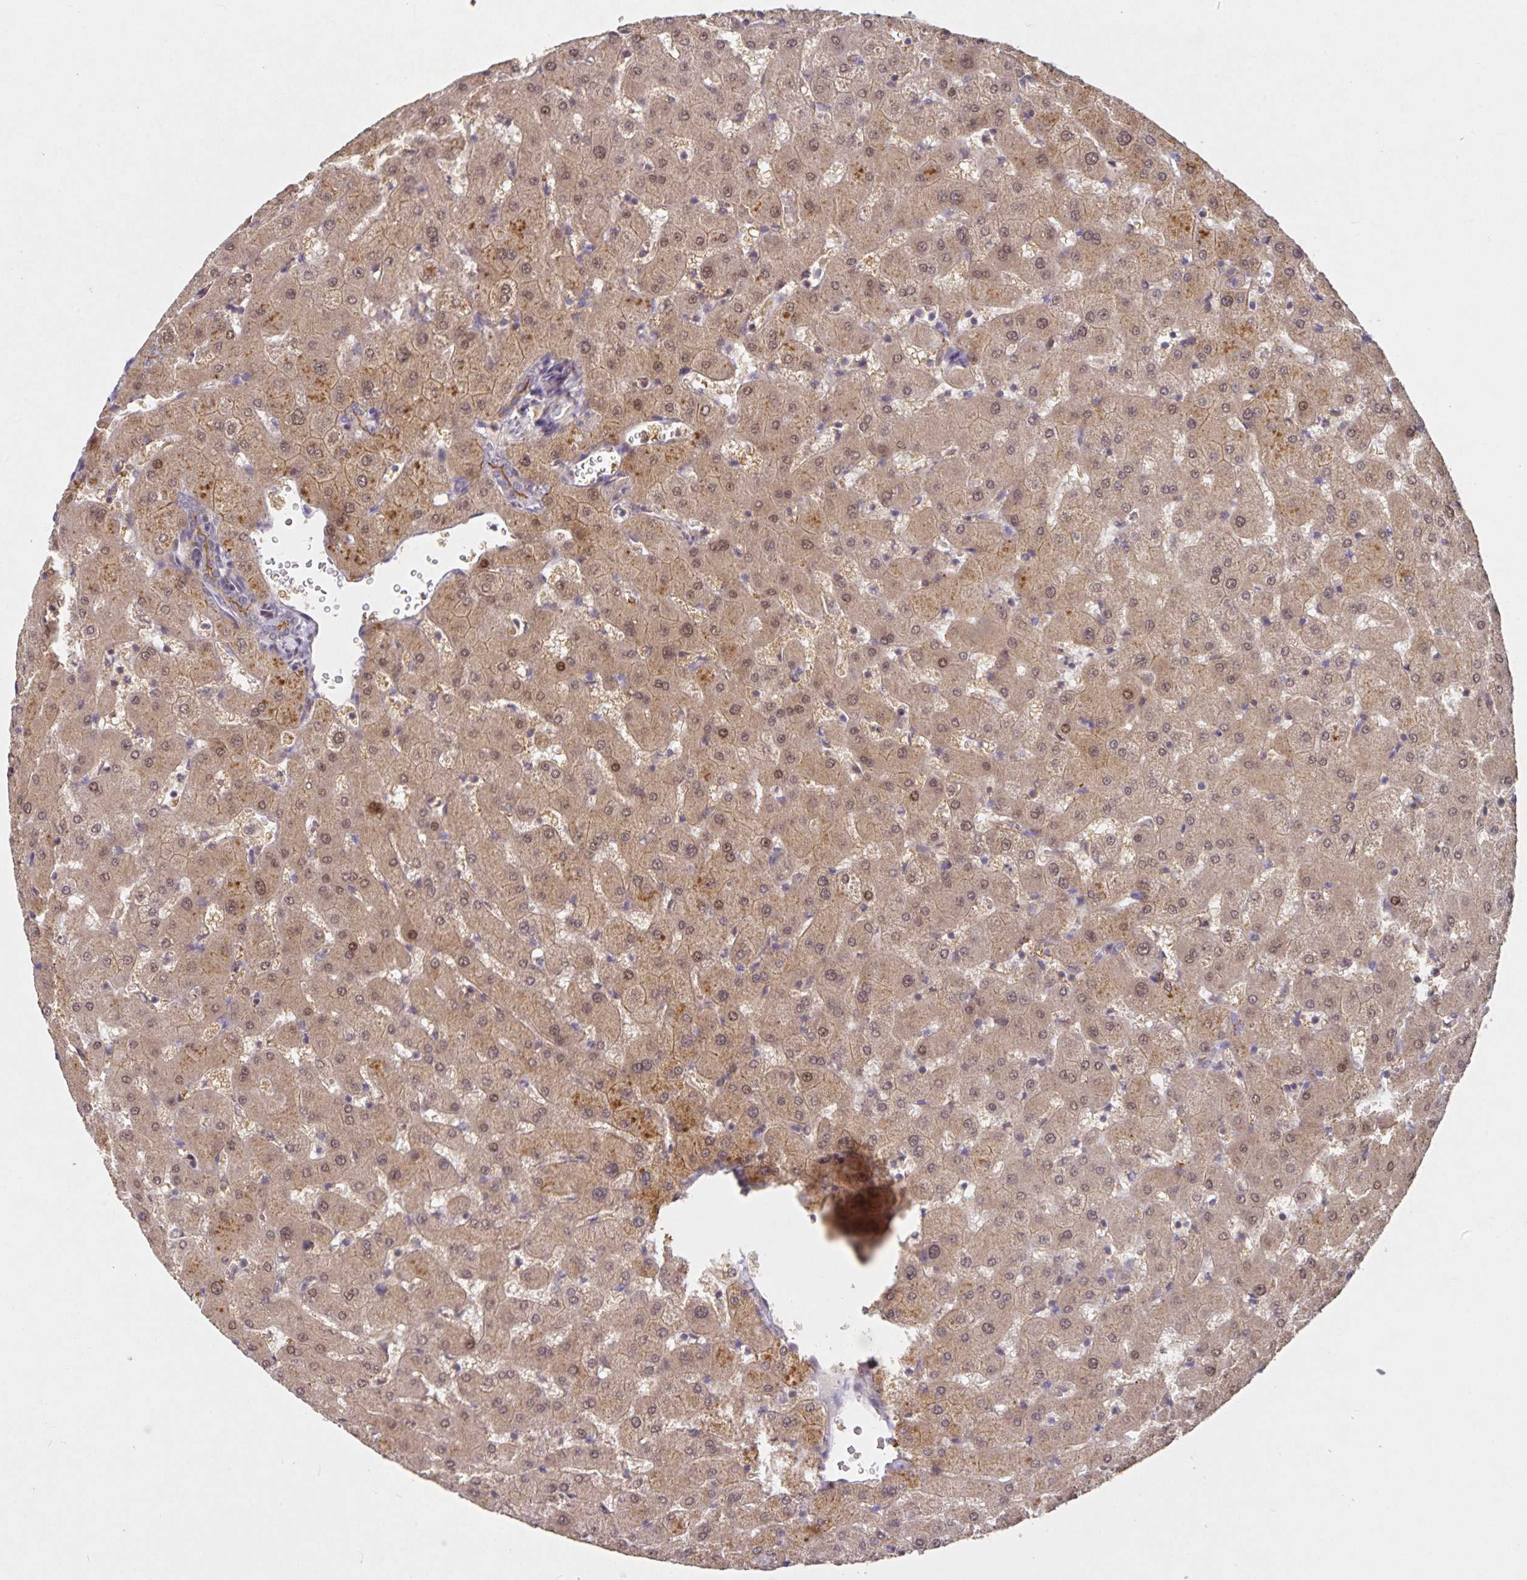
{"staining": {"intensity": "moderate", "quantity": "<25%", "location": "cytoplasmic/membranous"}, "tissue": "liver", "cell_type": "Cholangiocytes", "image_type": "normal", "snomed": [{"axis": "morphology", "description": "Normal tissue, NOS"}, {"axis": "topography", "description": "Liver"}], "caption": "Immunohistochemistry image of benign liver: human liver stained using immunohistochemistry displays low levels of moderate protein expression localized specifically in the cytoplasmic/membranous of cholangiocytes, appearing as a cytoplasmic/membranous brown color.", "gene": "HEPN1", "patient": {"sex": "female", "age": 63}}